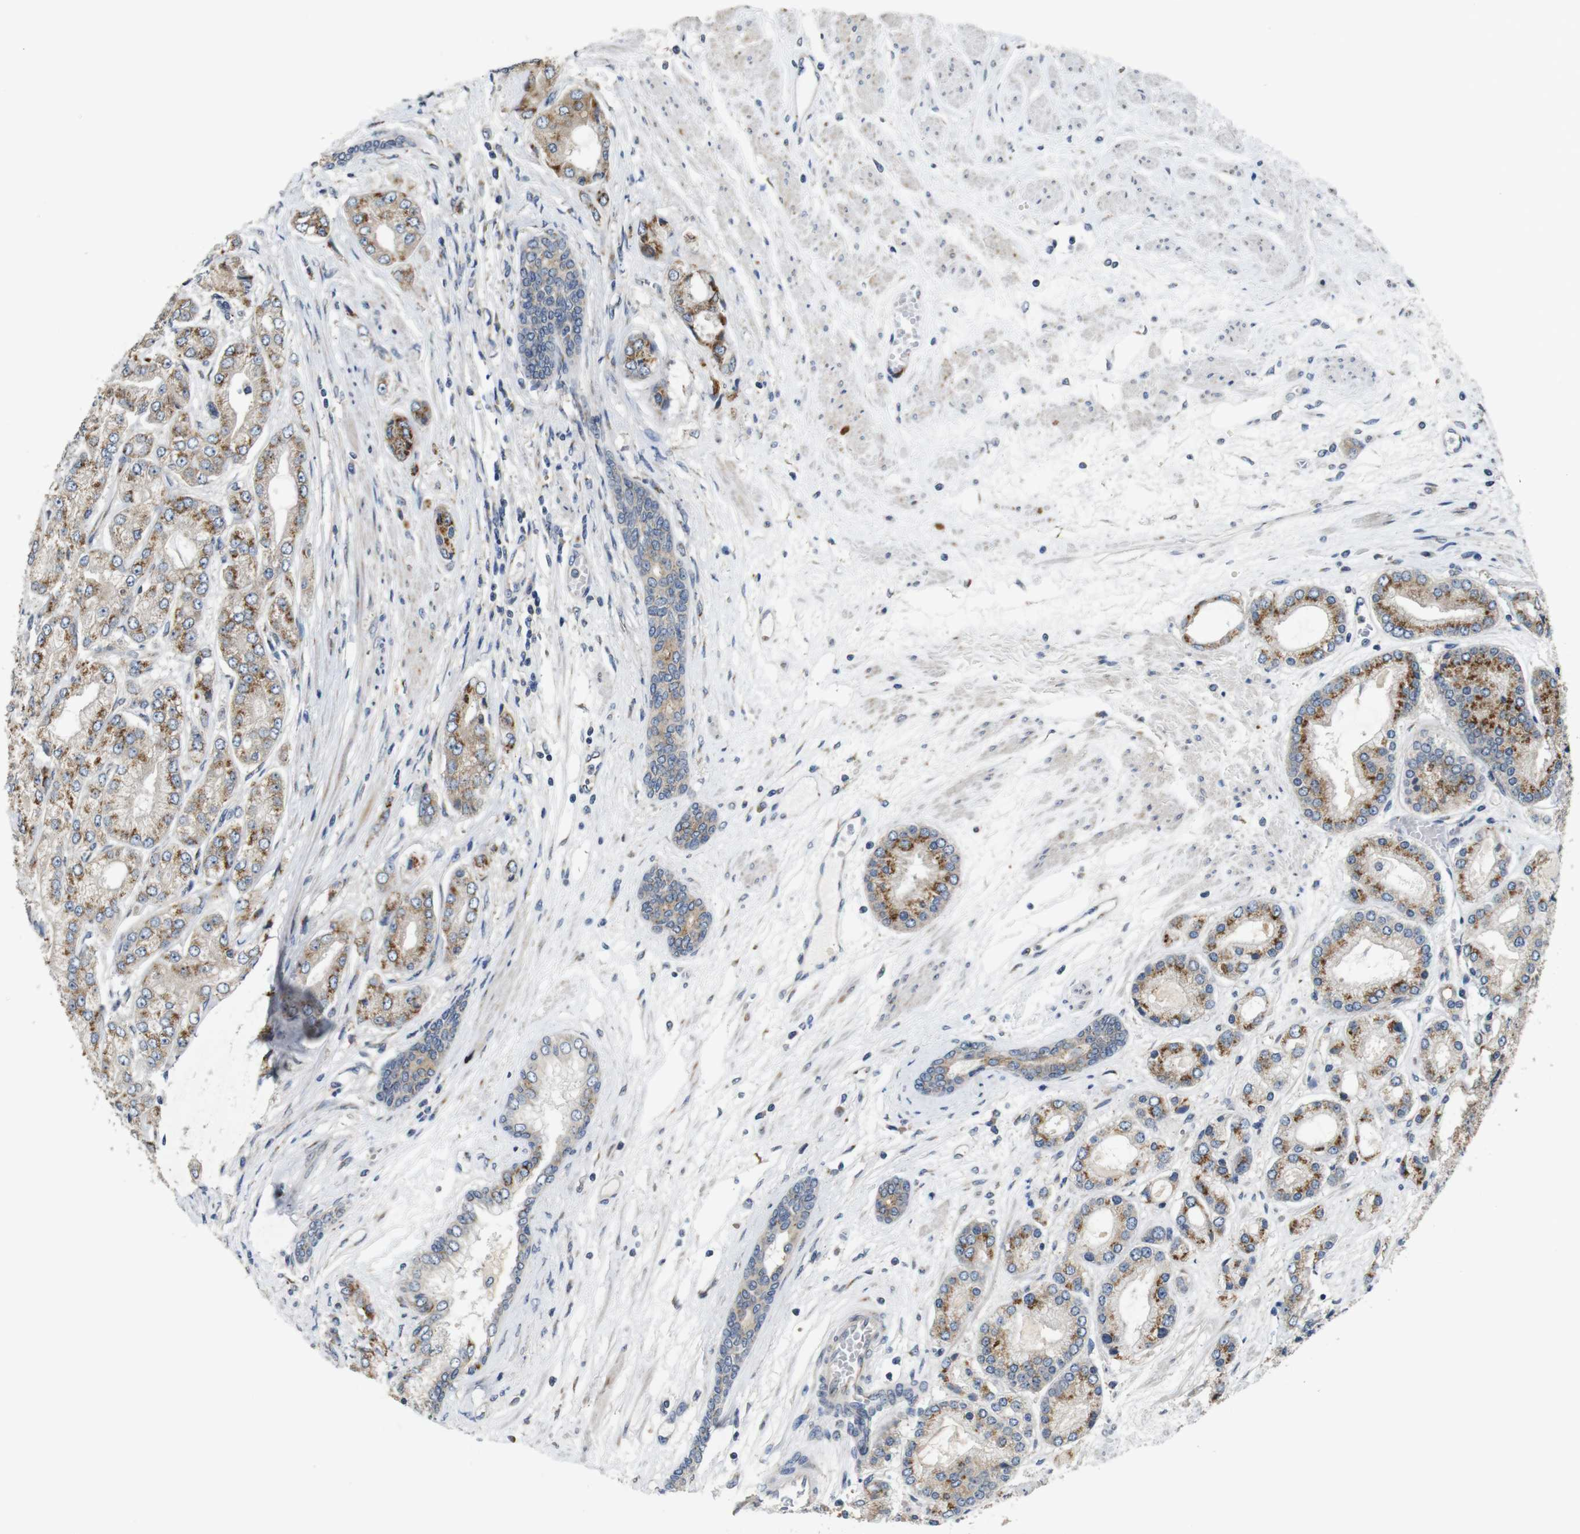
{"staining": {"intensity": "moderate", "quantity": ">75%", "location": "cytoplasmic/membranous"}, "tissue": "prostate cancer", "cell_type": "Tumor cells", "image_type": "cancer", "snomed": [{"axis": "morphology", "description": "Adenocarcinoma, High grade"}, {"axis": "topography", "description": "Prostate"}], "caption": "Human prostate high-grade adenocarcinoma stained for a protein (brown) demonstrates moderate cytoplasmic/membranous positive expression in approximately >75% of tumor cells.", "gene": "EFCAB14", "patient": {"sex": "male", "age": 59}}